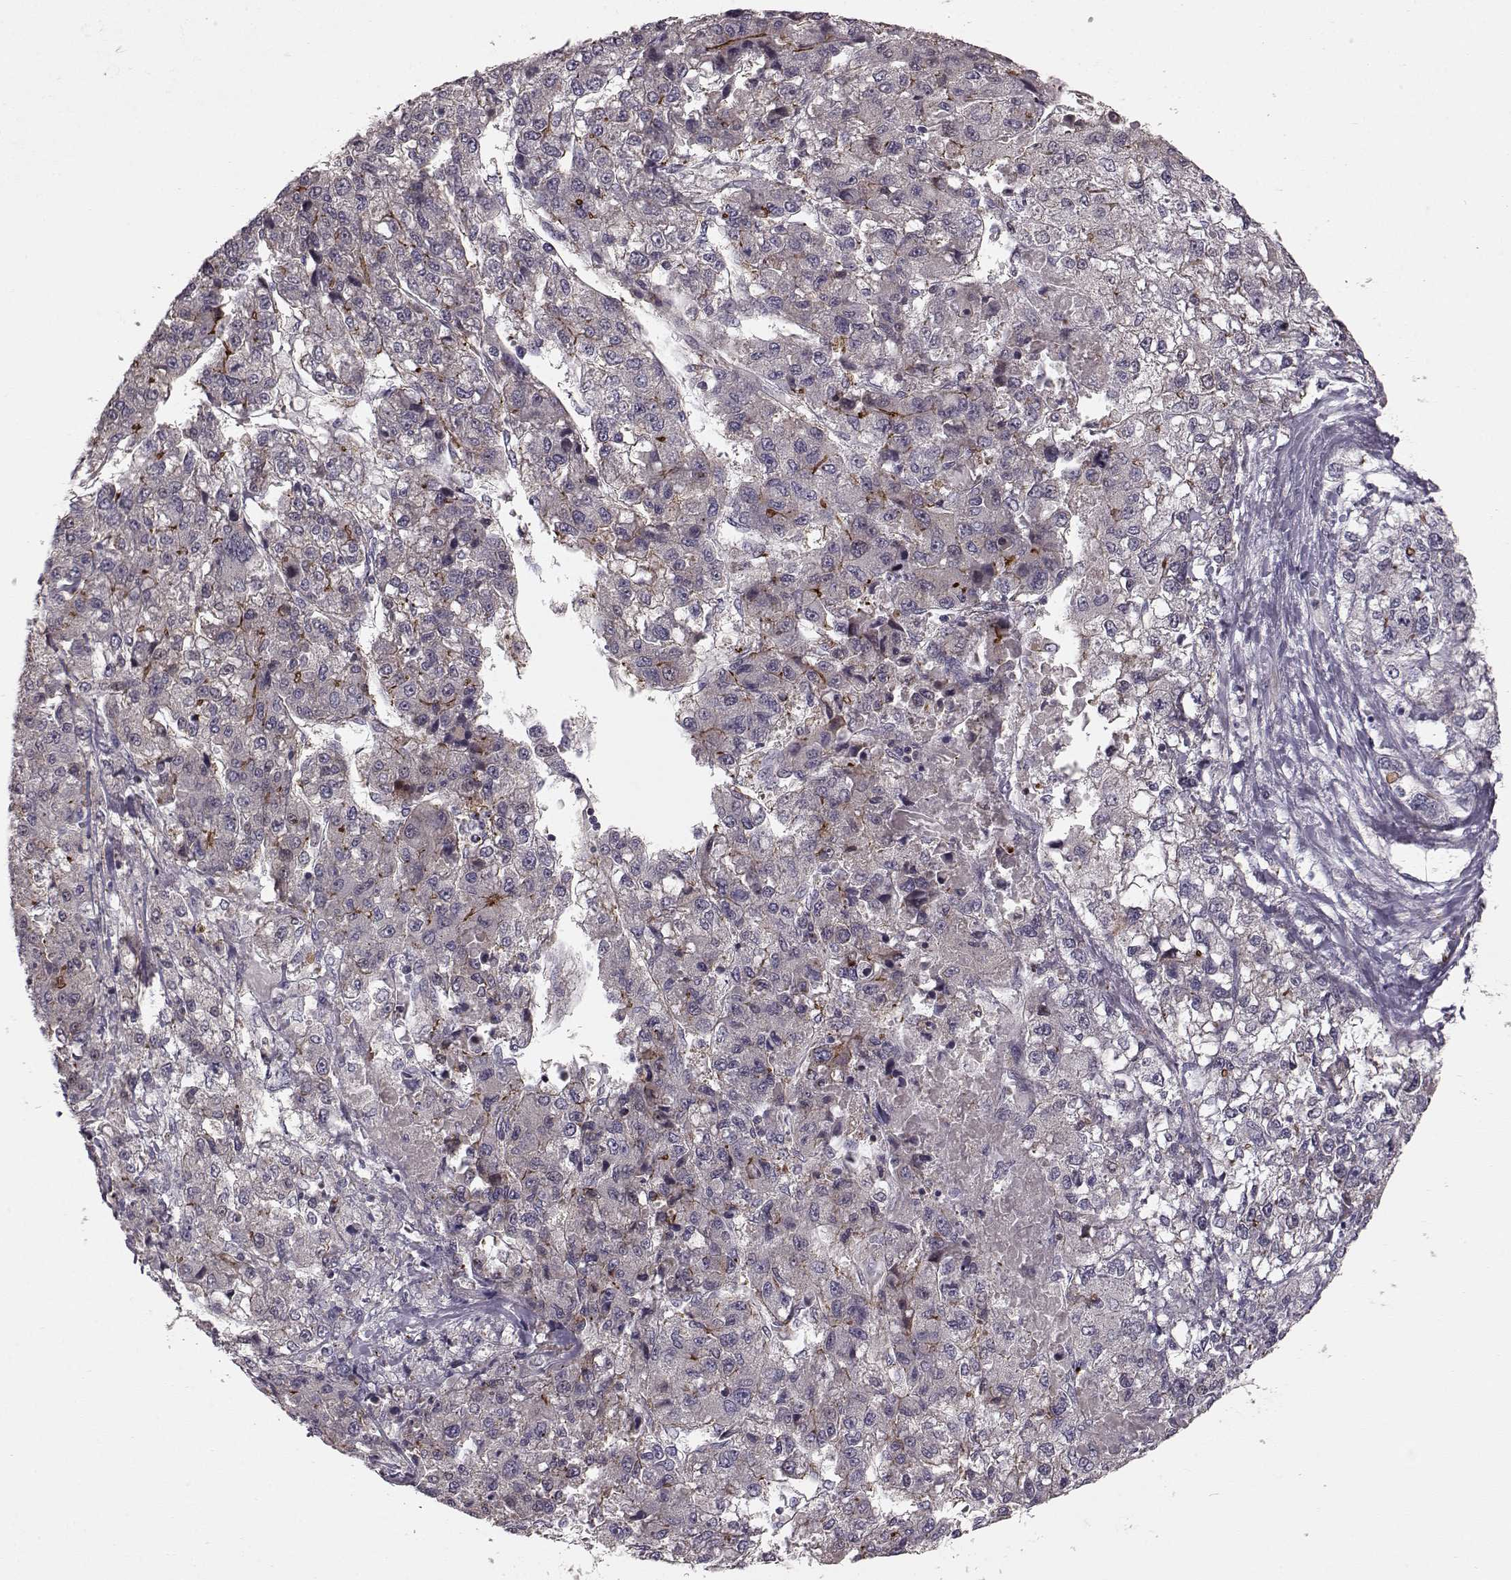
{"staining": {"intensity": "moderate", "quantity": "<25%", "location": "cytoplasmic/membranous"}, "tissue": "liver cancer", "cell_type": "Tumor cells", "image_type": "cancer", "snomed": [{"axis": "morphology", "description": "Carcinoma, Hepatocellular, NOS"}, {"axis": "topography", "description": "Liver"}], "caption": "Hepatocellular carcinoma (liver) stained with a protein marker demonstrates moderate staining in tumor cells.", "gene": "SLC22A18", "patient": {"sex": "male", "age": 56}}